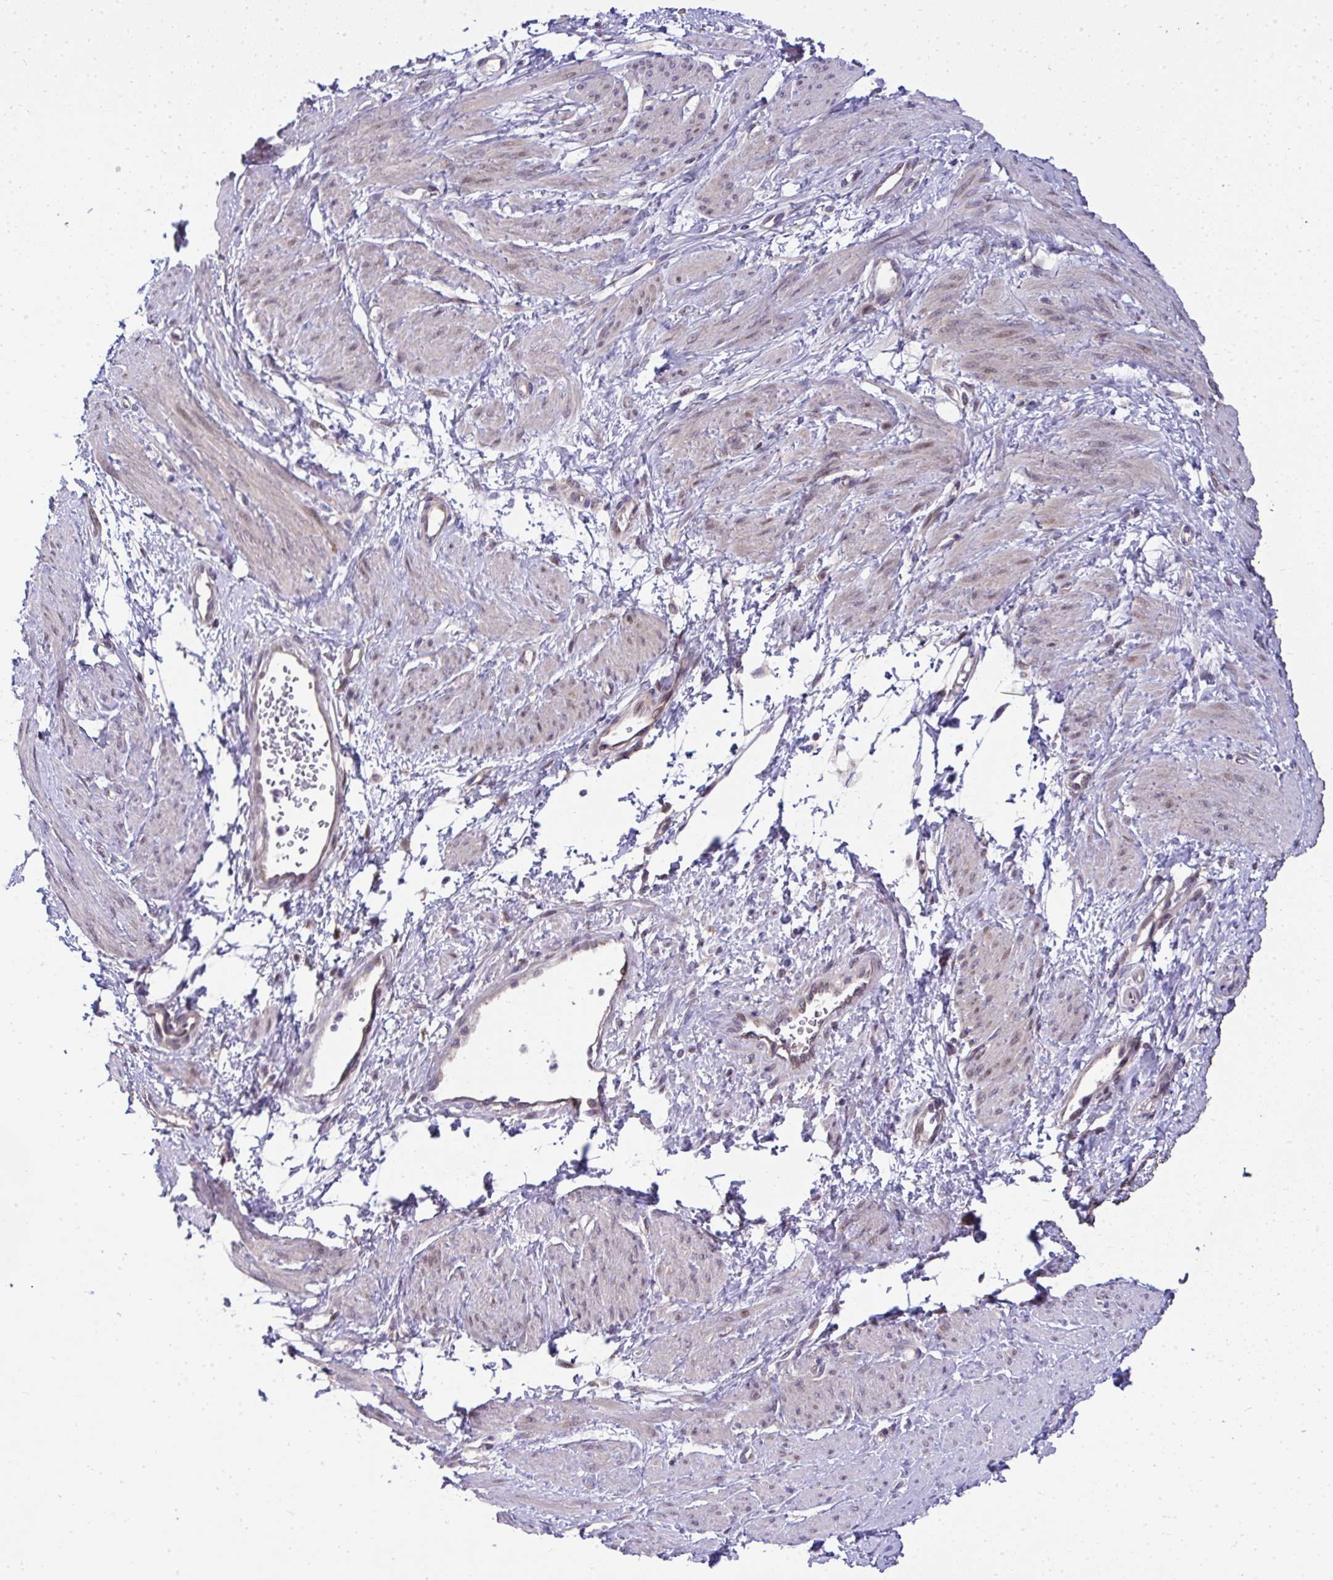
{"staining": {"intensity": "weak", "quantity": "<25%", "location": "nuclear"}, "tissue": "smooth muscle", "cell_type": "Smooth muscle cells", "image_type": "normal", "snomed": [{"axis": "morphology", "description": "Normal tissue, NOS"}, {"axis": "topography", "description": "Smooth muscle"}, {"axis": "topography", "description": "Uterus"}], "caption": "This is a photomicrograph of IHC staining of normal smooth muscle, which shows no staining in smooth muscle cells.", "gene": "RDH14", "patient": {"sex": "female", "age": 39}}